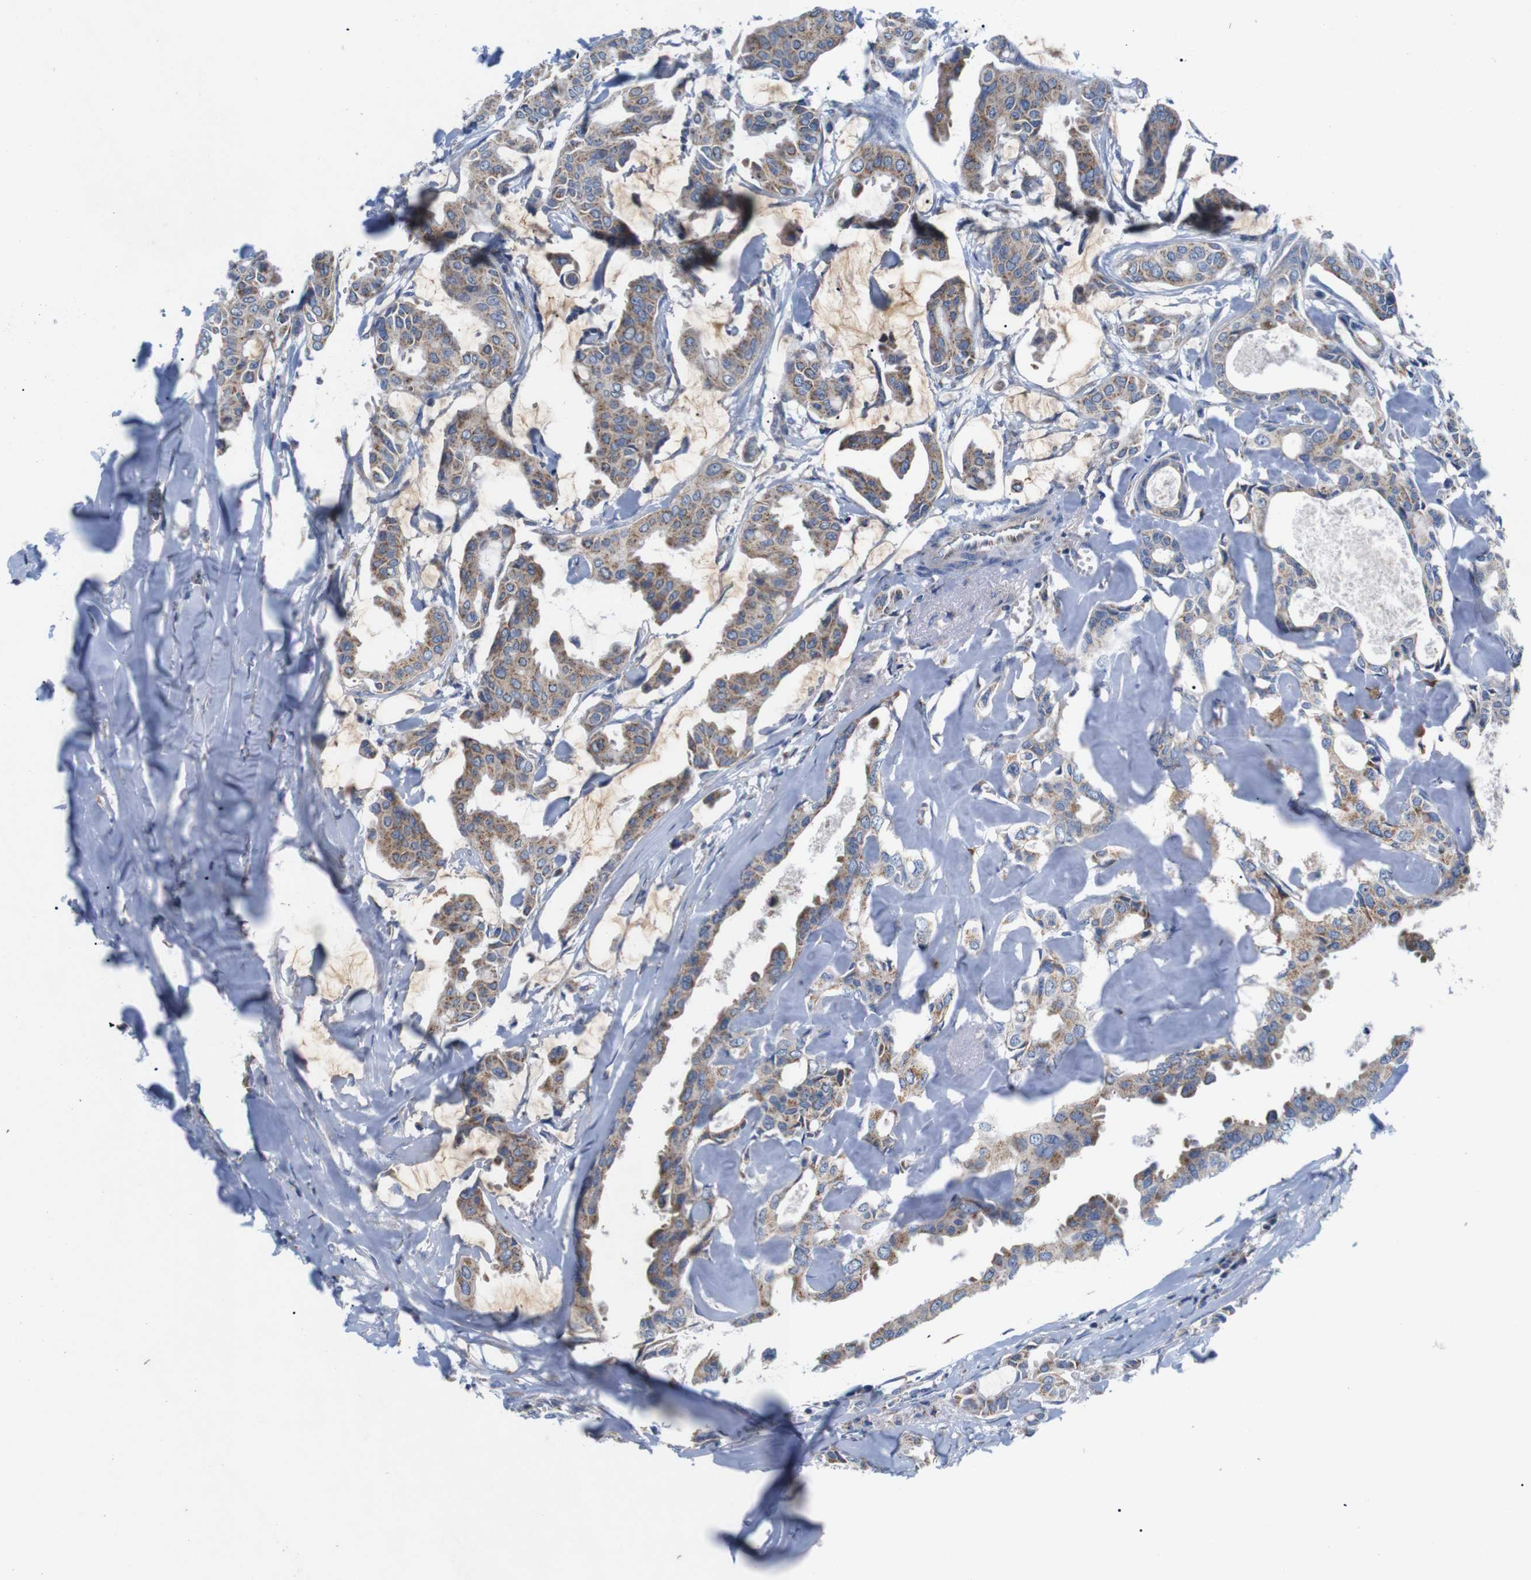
{"staining": {"intensity": "moderate", "quantity": ">75%", "location": "cytoplasmic/membranous"}, "tissue": "head and neck cancer", "cell_type": "Tumor cells", "image_type": "cancer", "snomed": [{"axis": "morphology", "description": "Adenocarcinoma, NOS"}, {"axis": "topography", "description": "Salivary gland"}, {"axis": "topography", "description": "Head-Neck"}], "caption": "This histopathology image displays immunohistochemistry (IHC) staining of head and neck cancer, with medium moderate cytoplasmic/membranous positivity in approximately >75% of tumor cells.", "gene": "F2RL1", "patient": {"sex": "female", "age": 59}}